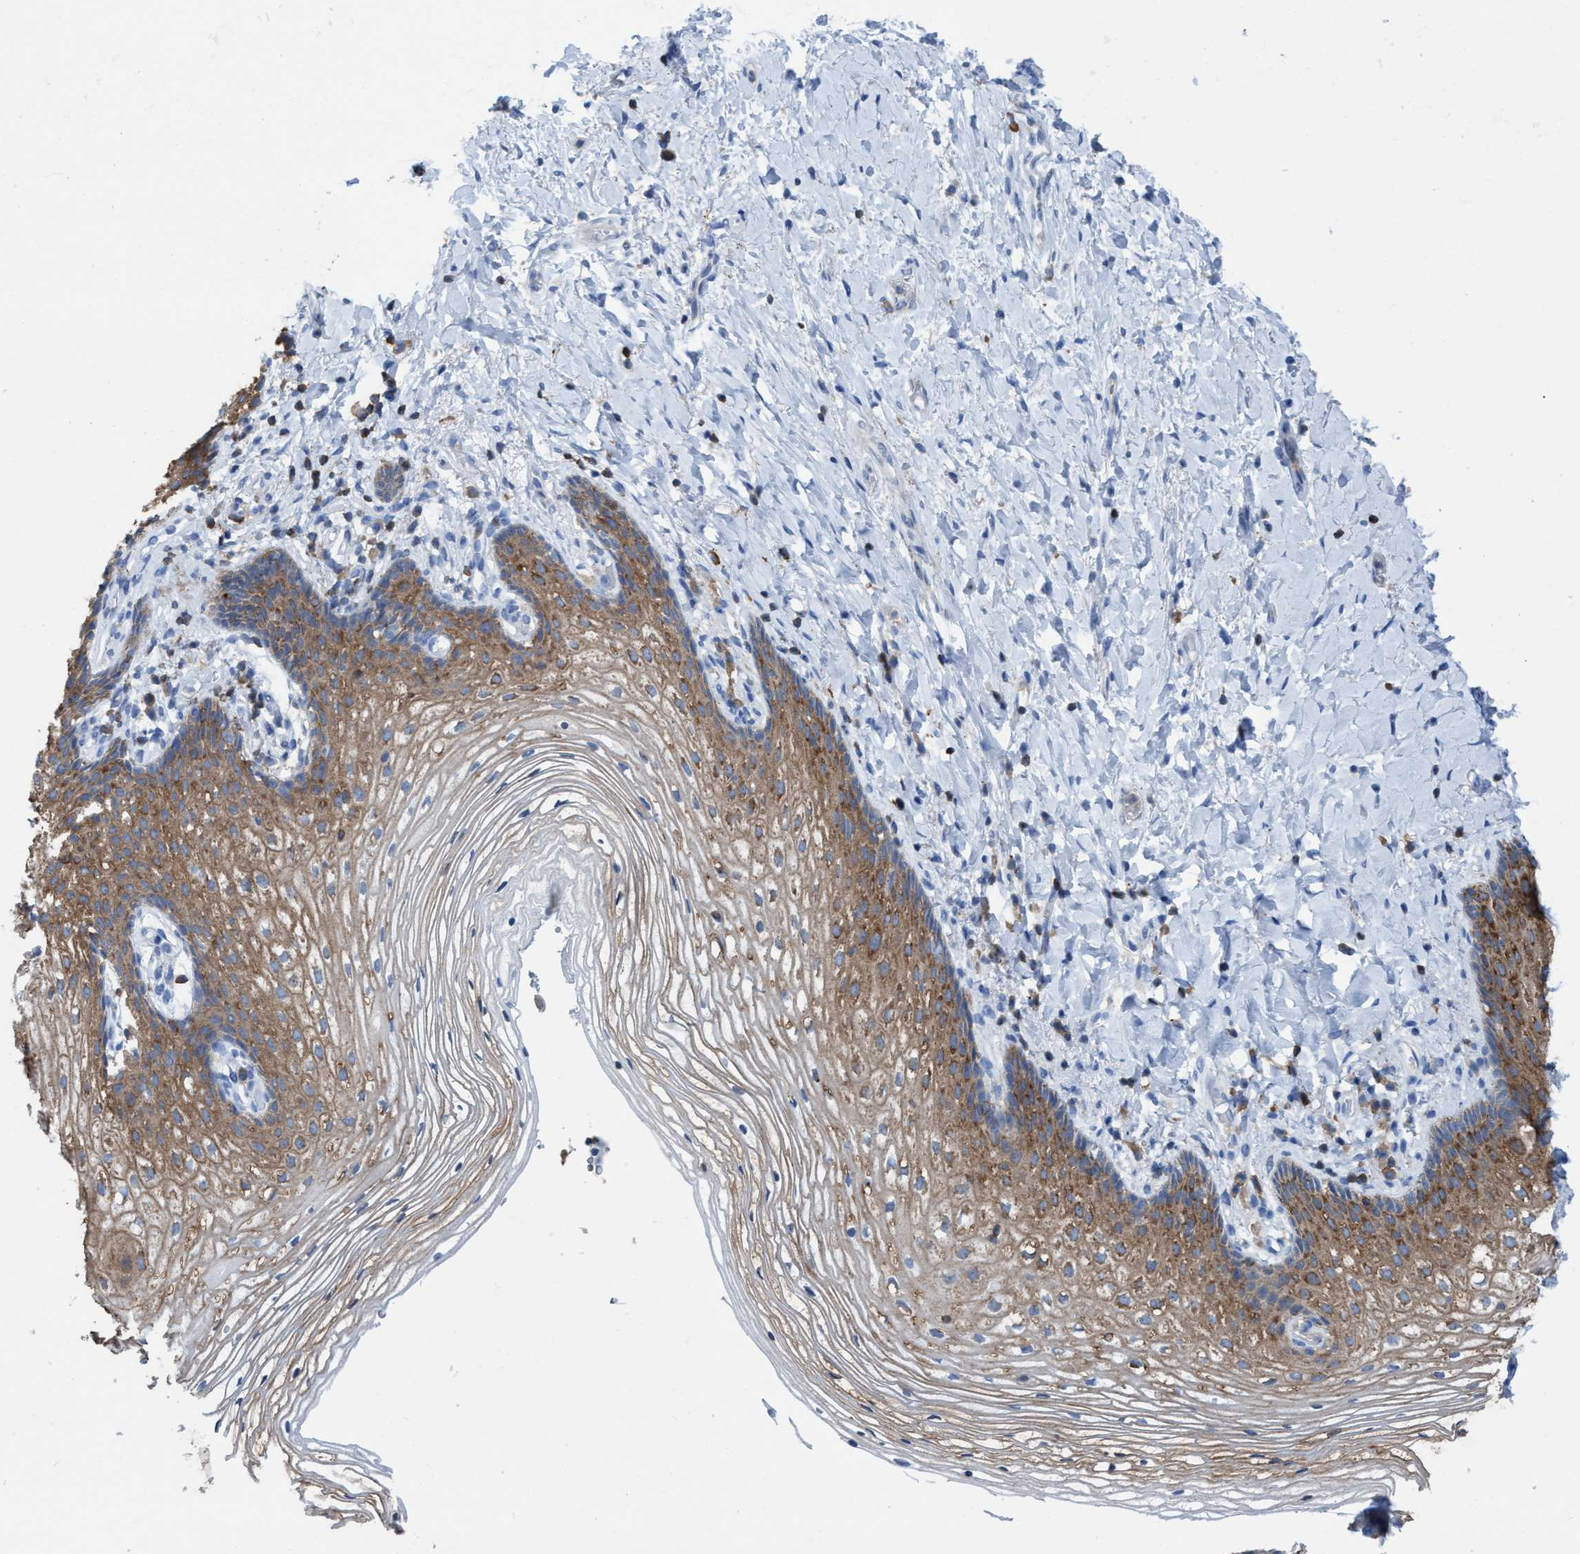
{"staining": {"intensity": "moderate", "quantity": "25%-75%", "location": "cytoplasmic/membranous"}, "tissue": "vagina", "cell_type": "Squamous epithelial cells", "image_type": "normal", "snomed": [{"axis": "morphology", "description": "Normal tissue, NOS"}, {"axis": "topography", "description": "Vagina"}], "caption": "Immunohistochemistry (DAB) staining of unremarkable vagina displays moderate cytoplasmic/membranous protein expression in approximately 25%-75% of squamous epithelial cells.", "gene": "EZR", "patient": {"sex": "female", "age": 60}}